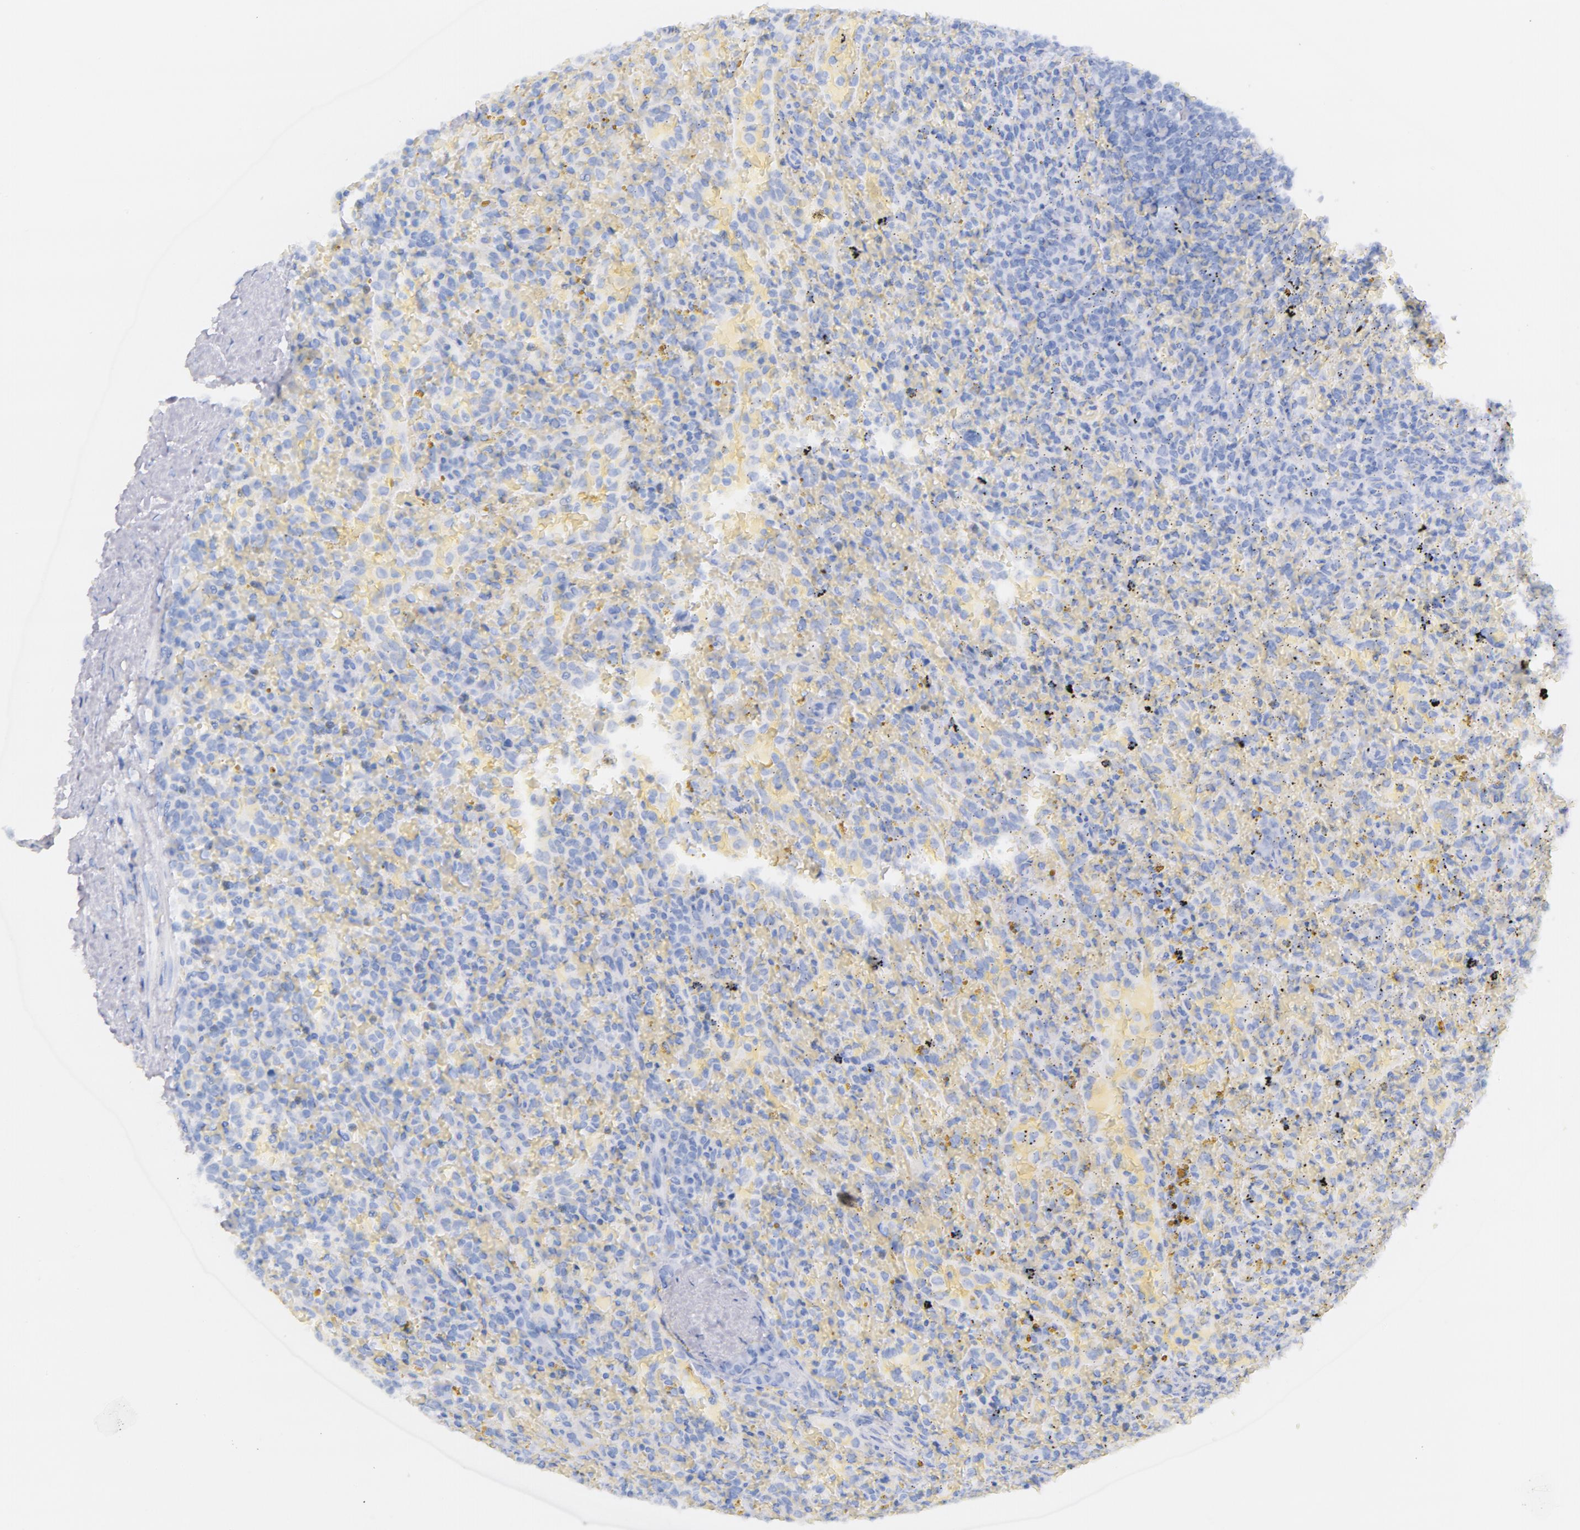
{"staining": {"intensity": "negative", "quantity": "none", "location": "none"}, "tissue": "lymphoma", "cell_type": "Tumor cells", "image_type": "cancer", "snomed": [{"axis": "morphology", "description": "Malignant lymphoma, non-Hodgkin's type, High grade"}, {"axis": "topography", "description": "Spleen"}, {"axis": "topography", "description": "Lymph node"}], "caption": "The image exhibits no significant positivity in tumor cells of high-grade malignant lymphoma, non-Hodgkin's type.", "gene": "CD44", "patient": {"sex": "female", "age": 70}}